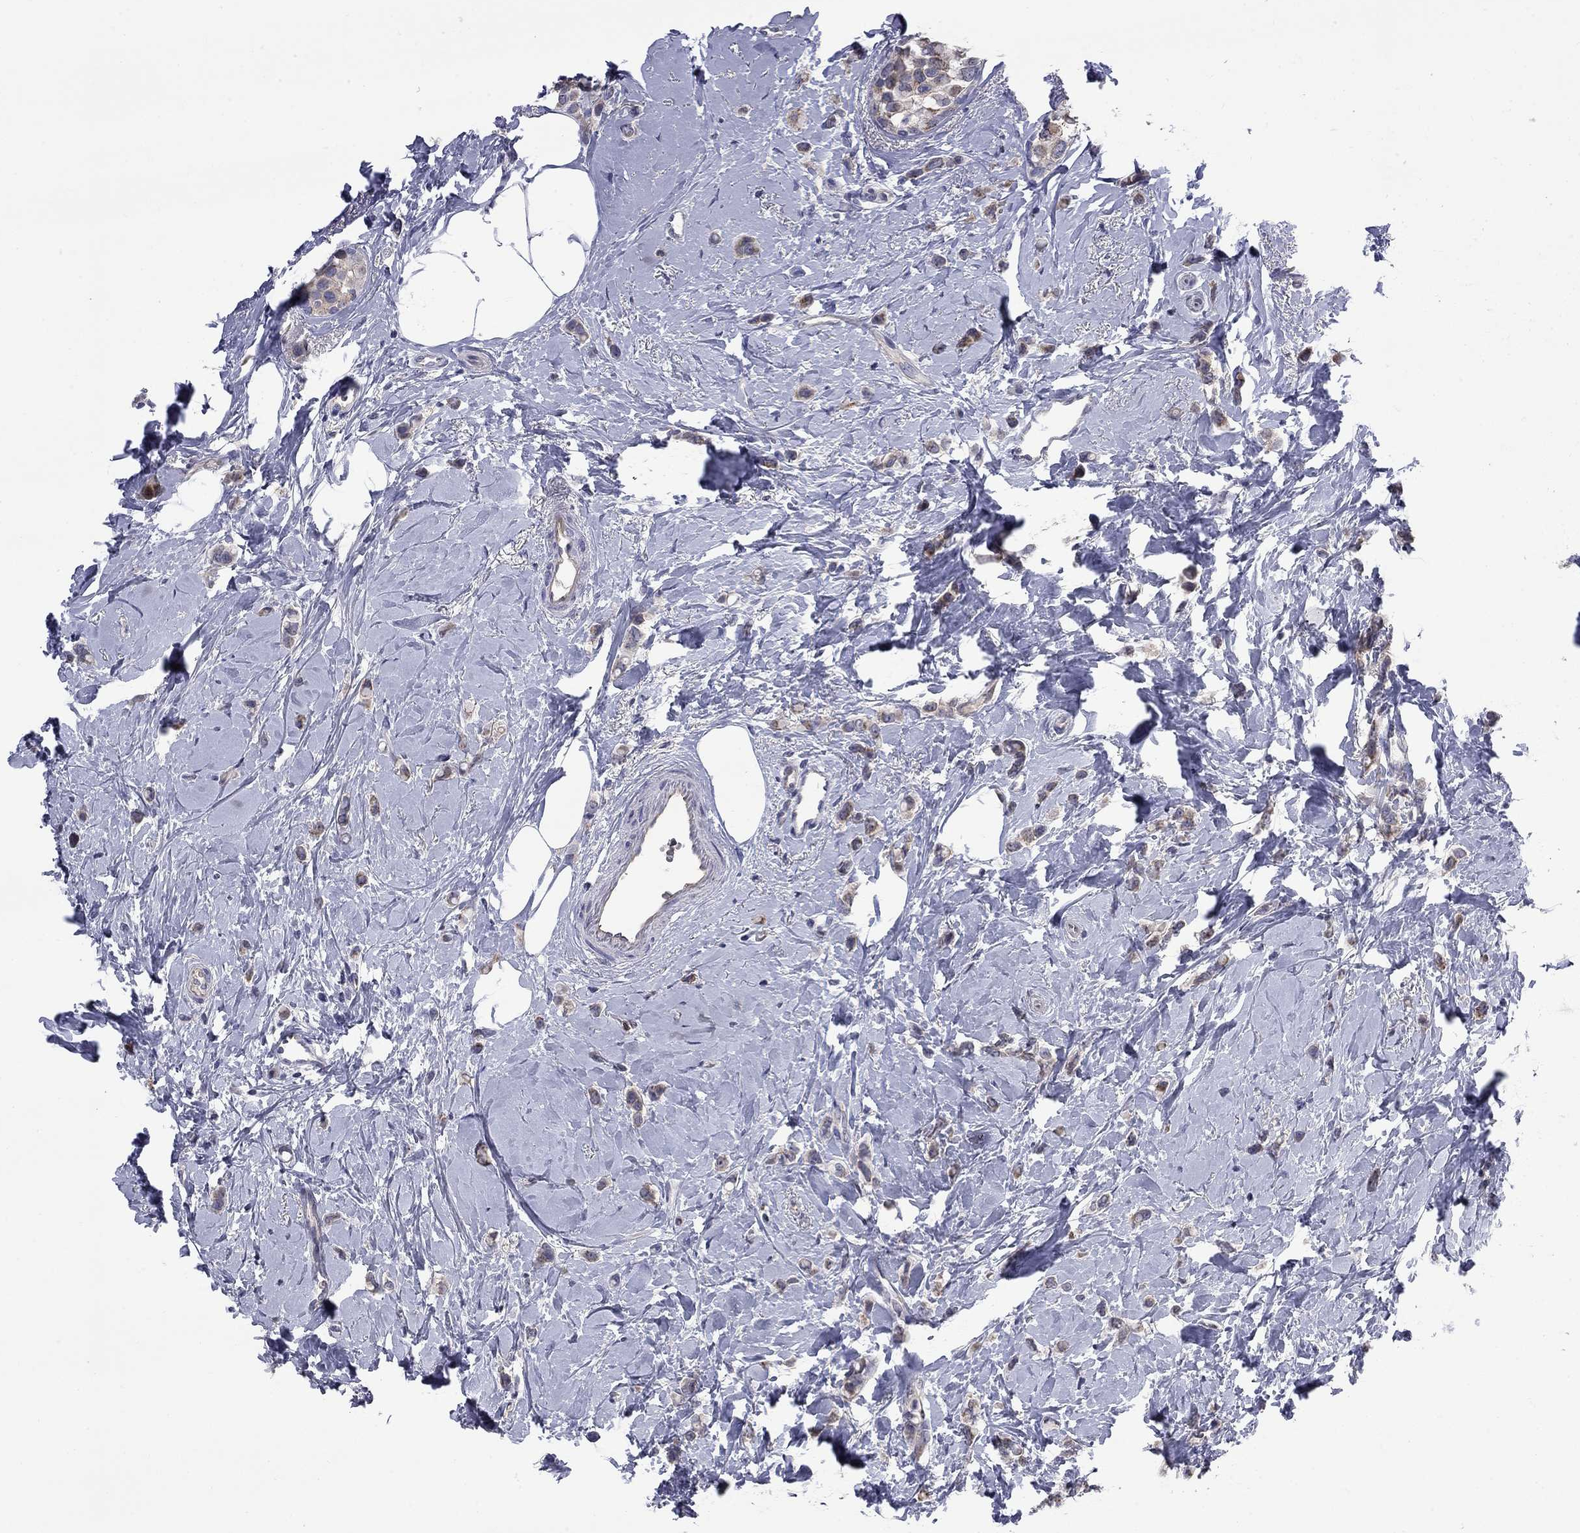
{"staining": {"intensity": "weak", "quantity": "25%-75%", "location": "cytoplasmic/membranous"}, "tissue": "breast cancer", "cell_type": "Tumor cells", "image_type": "cancer", "snomed": [{"axis": "morphology", "description": "Lobular carcinoma"}, {"axis": "topography", "description": "Breast"}], "caption": "Human lobular carcinoma (breast) stained for a protein (brown) demonstrates weak cytoplasmic/membranous positive staining in about 25%-75% of tumor cells.", "gene": "HTR4", "patient": {"sex": "female", "age": 66}}